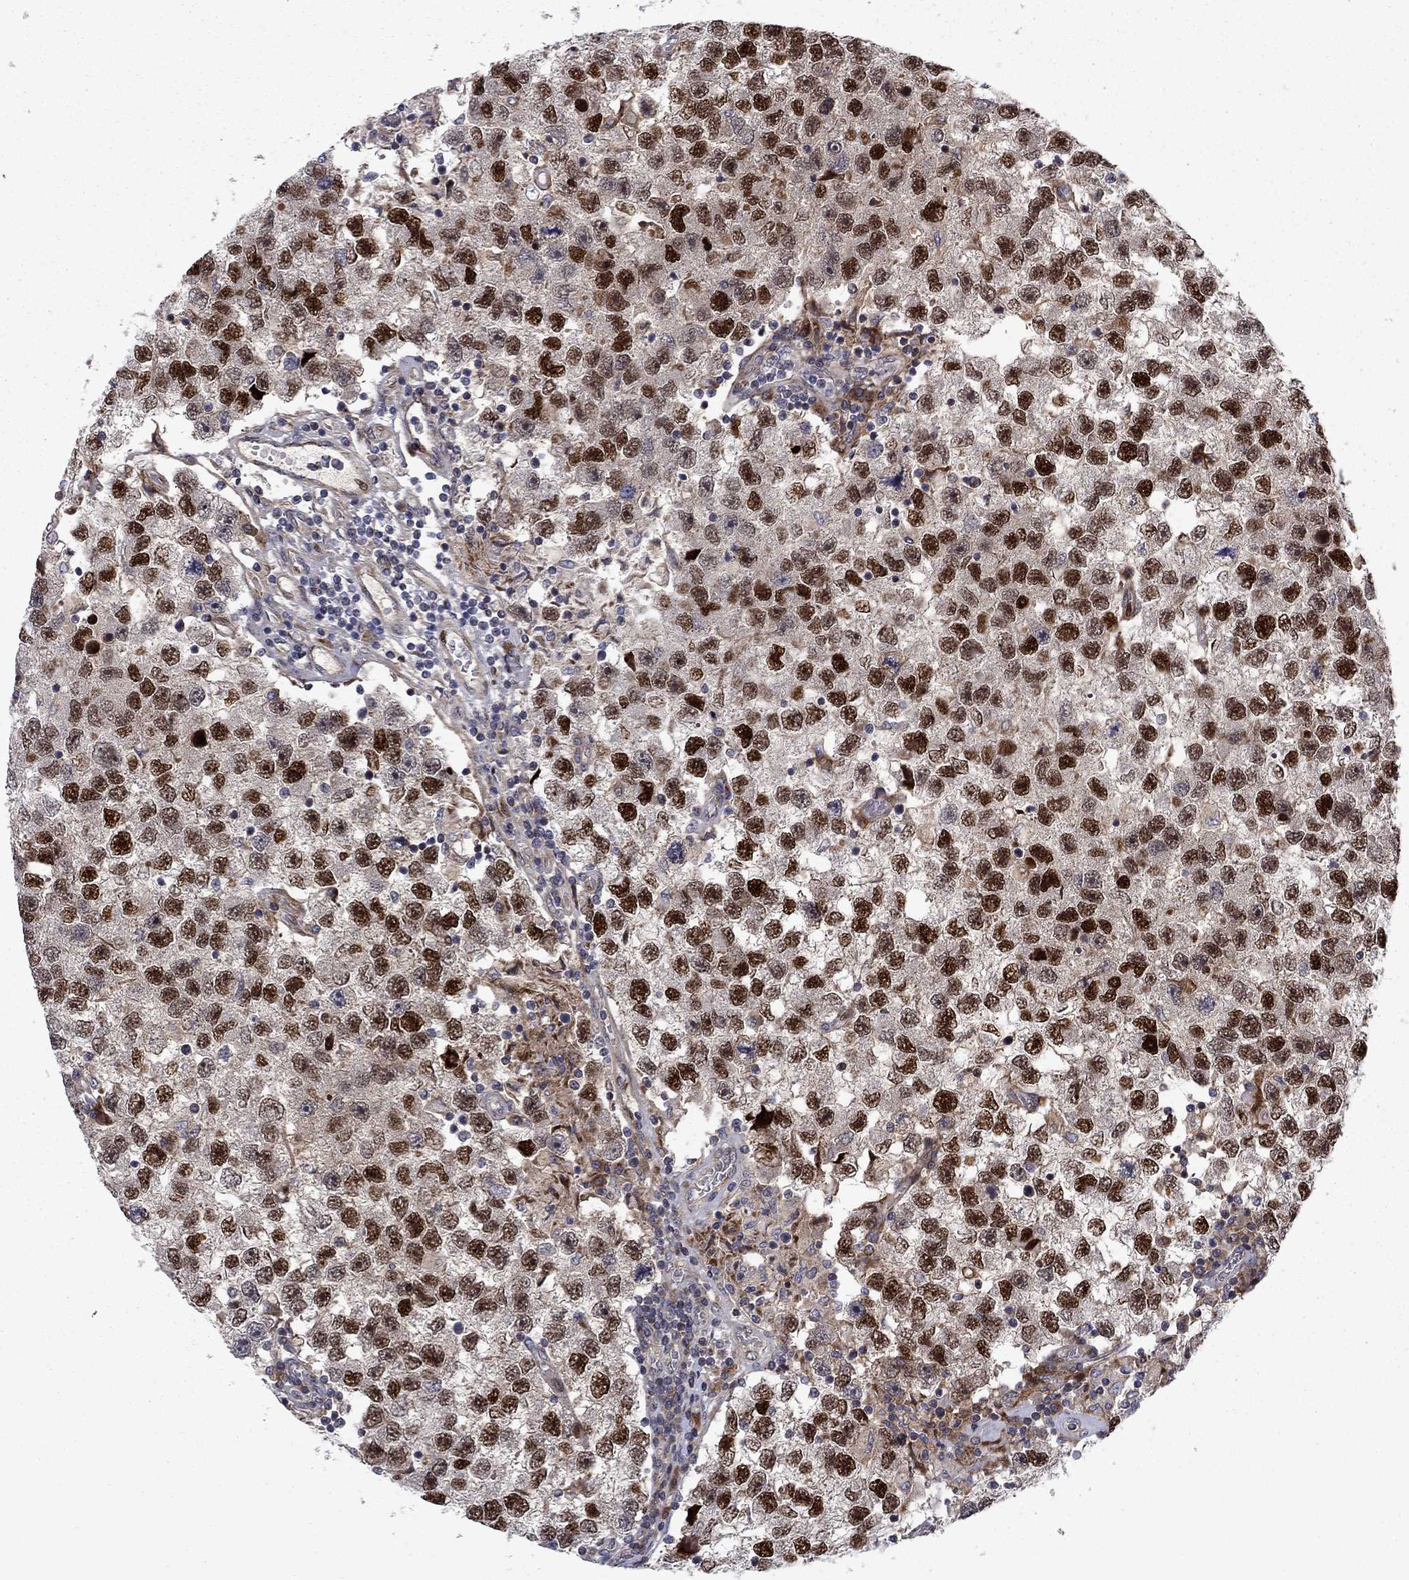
{"staining": {"intensity": "strong", "quantity": ">75%", "location": "nuclear"}, "tissue": "testis cancer", "cell_type": "Tumor cells", "image_type": "cancer", "snomed": [{"axis": "morphology", "description": "Seminoma, NOS"}, {"axis": "topography", "description": "Testis"}], "caption": "A high-resolution histopathology image shows immunohistochemistry (IHC) staining of seminoma (testis), which demonstrates strong nuclear expression in approximately >75% of tumor cells.", "gene": "MIOS", "patient": {"sex": "male", "age": 26}}